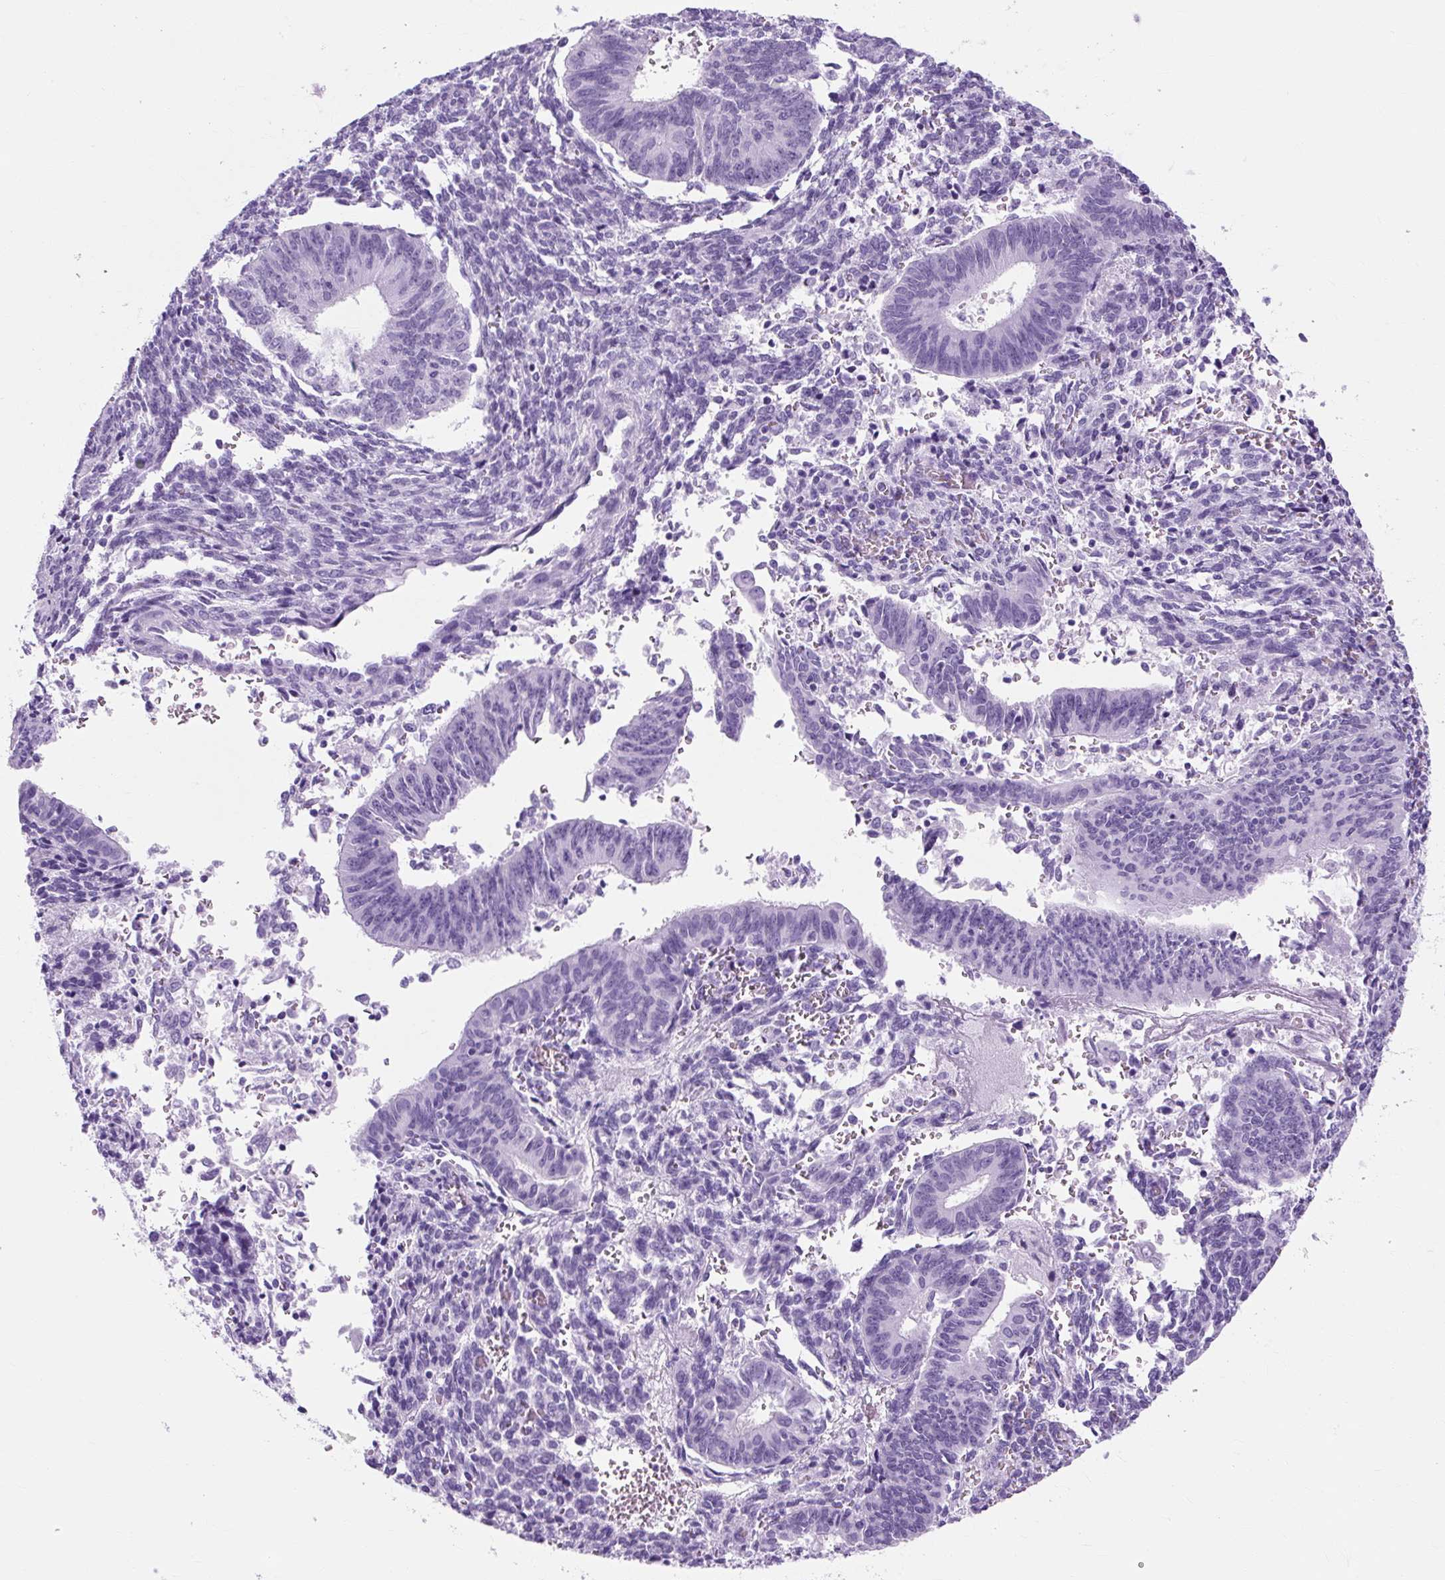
{"staining": {"intensity": "negative", "quantity": "none", "location": "none"}, "tissue": "endometrial cancer", "cell_type": "Tumor cells", "image_type": "cancer", "snomed": [{"axis": "morphology", "description": "Adenocarcinoma, NOS"}, {"axis": "topography", "description": "Endometrium"}], "caption": "Immunohistochemical staining of endometrial cancer (adenocarcinoma) exhibits no significant positivity in tumor cells.", "gene": "TMEM89", "patient": {"sex": "female", "age": 50}}